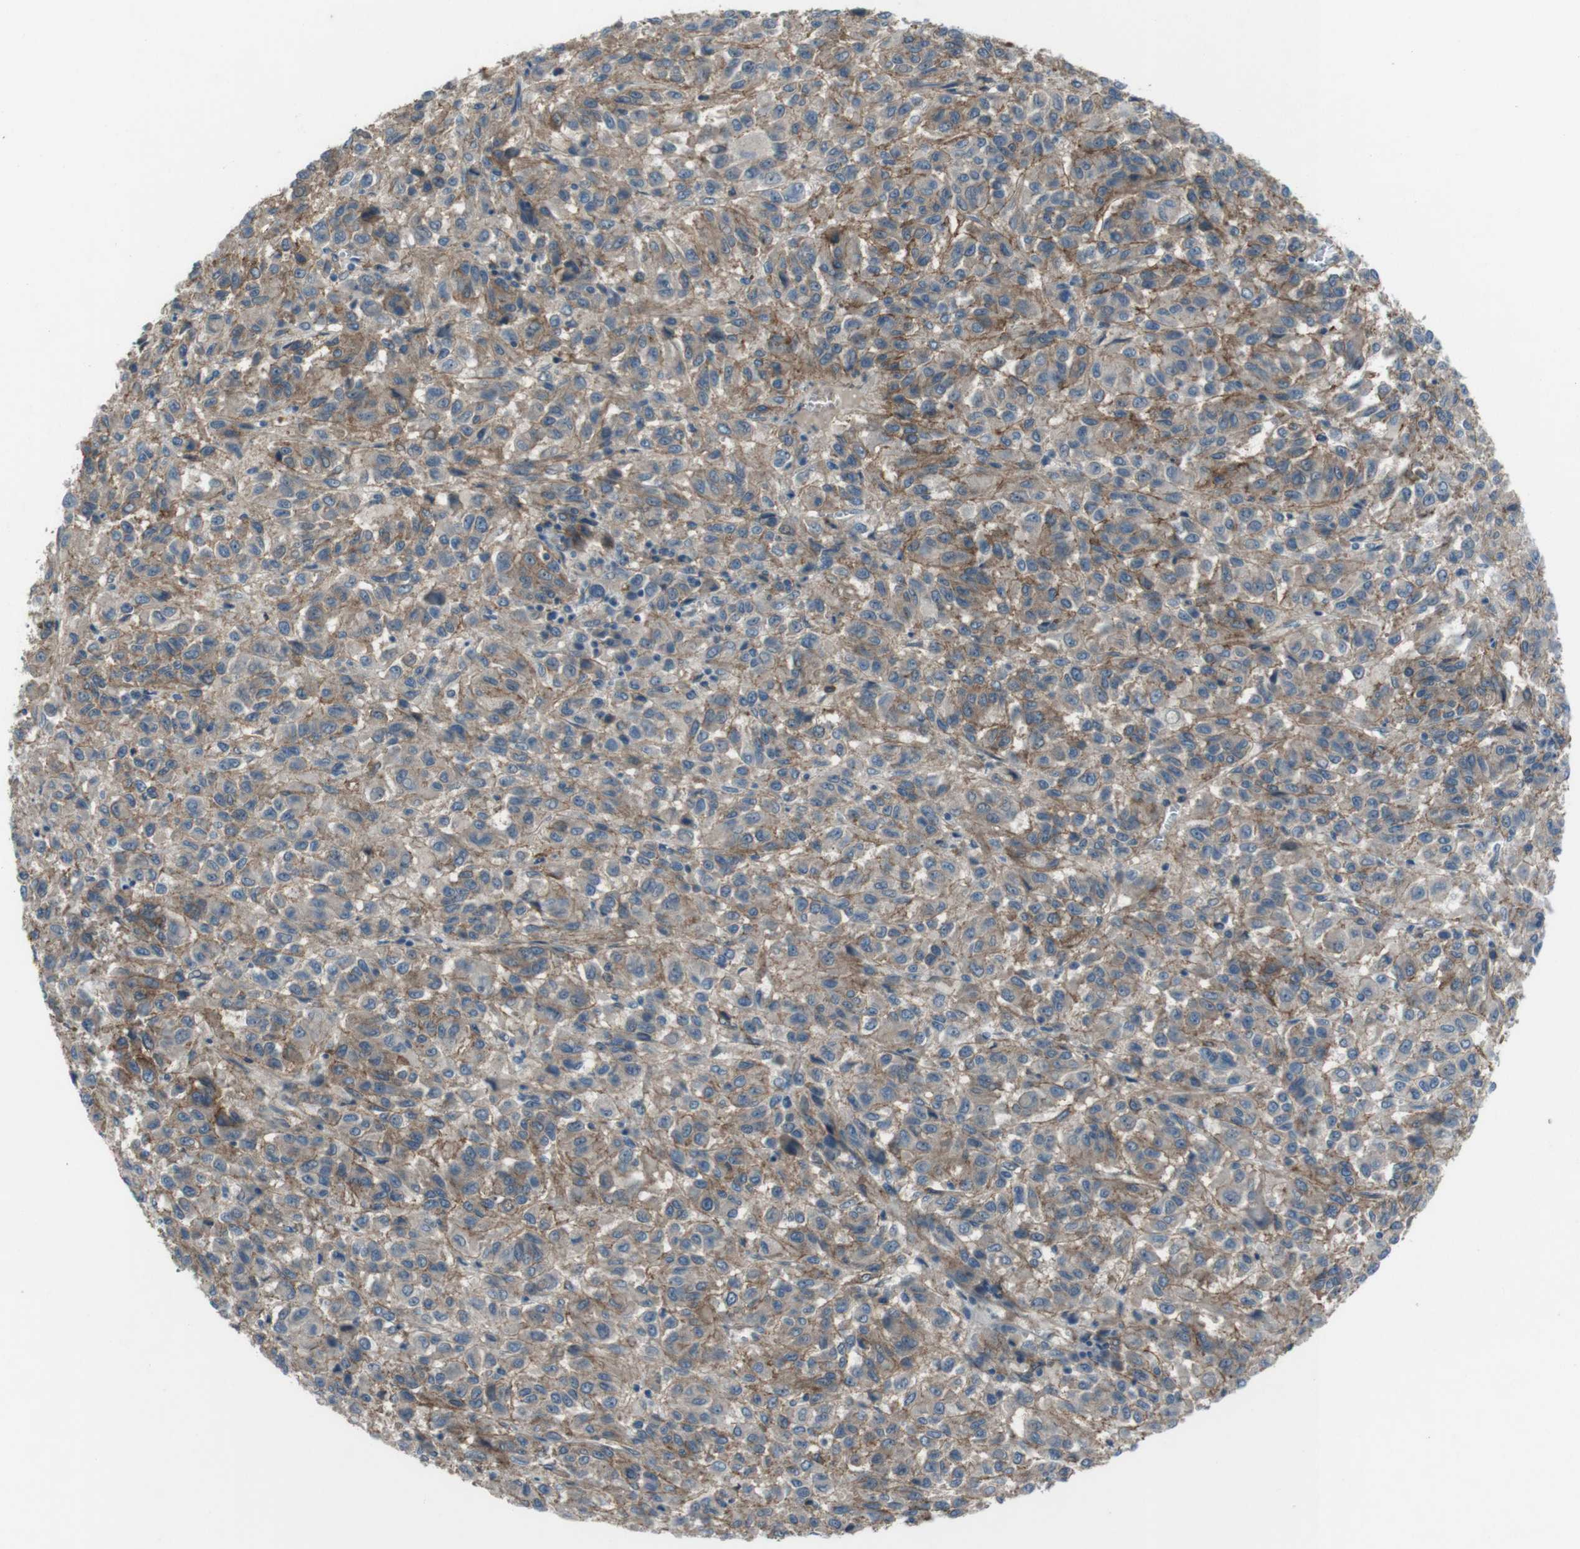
{"staining": {"intensity": "weak", "quantity": ">75%", "location": "cytoplasmic/membranous"}, "tissue": "melanoma", "cell_type": "Tumor cells", "image_type": "cancer", "snomed": [{"axis": "morphology", "description": "Malignant melanoma, Metastatic site"}, {"axis": "topography", "description": "Lung"}], "caption": "Weak cytoplasmic/membranous protein positivity is appreciated in approximately >75% of tumor cells in malignant melanoma (metastatic site). (DAB = brown stain, brightfield microscopy at high magnification).", "gene": "ANK2", "patient": {"sex": "male", "age": 64}}